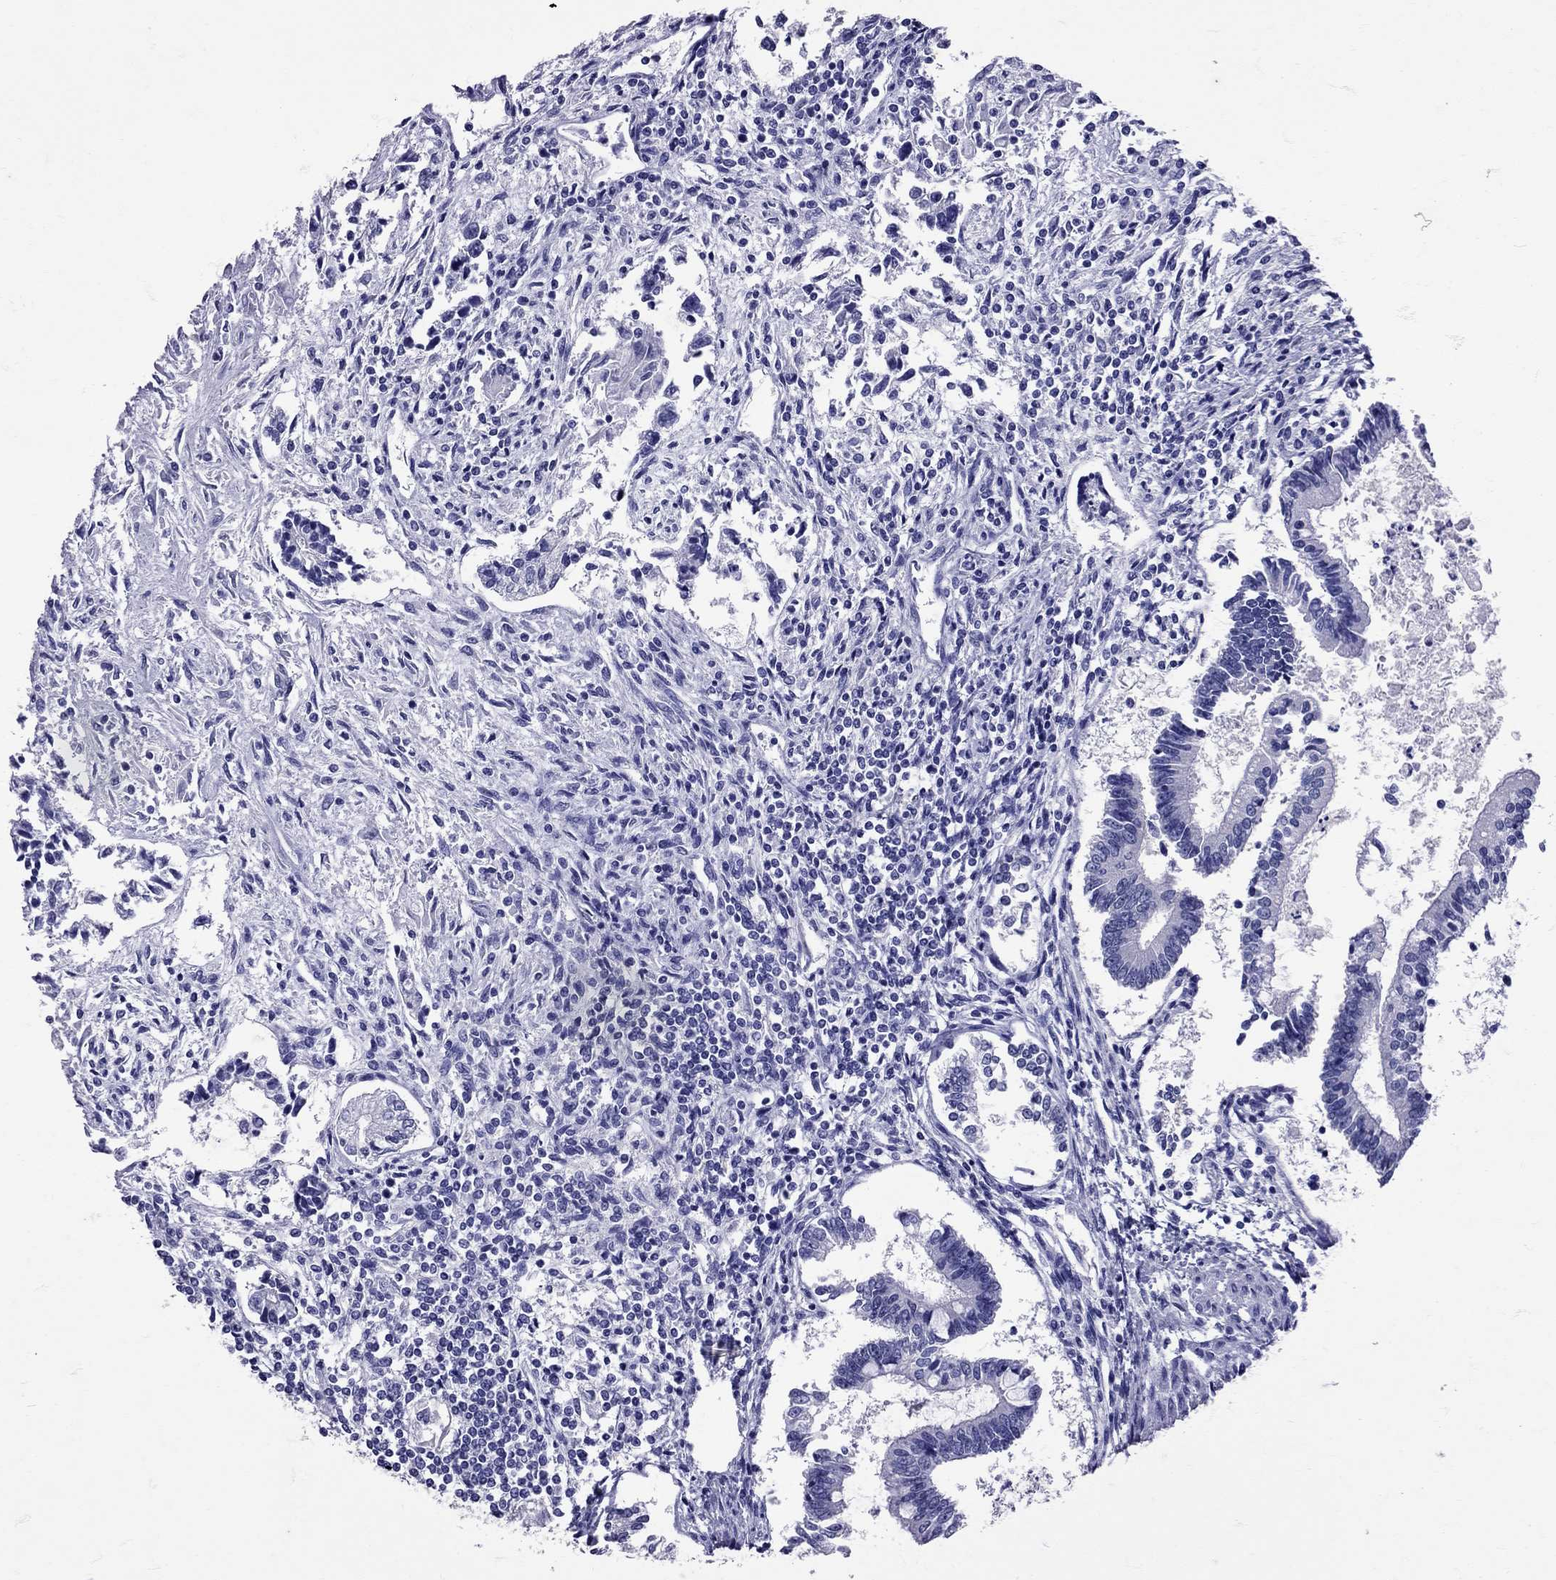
{"staining": {"intensity": "negative", "quantity": "none", "location": "none"}, "tissue": "testis cancer", "cell_type": "Tumor cells", "image_type": "cancer", "snomed": [{"axis": "morphology", "description": "Carcinoma, Embryonal, NOS"}, {"axis": "topography", "description": "Testis"}], "caption": "High magnification brightfield microscopy of testis cancer (embryonal carcinoma) stained with DAB (3,3'-diaminobenzidine) (brown) and counterstained with hematoxylin (blue): tumor cells show no significant staining.", "gene": "AVP", "patient": {"sex": "male", "age": 37}}